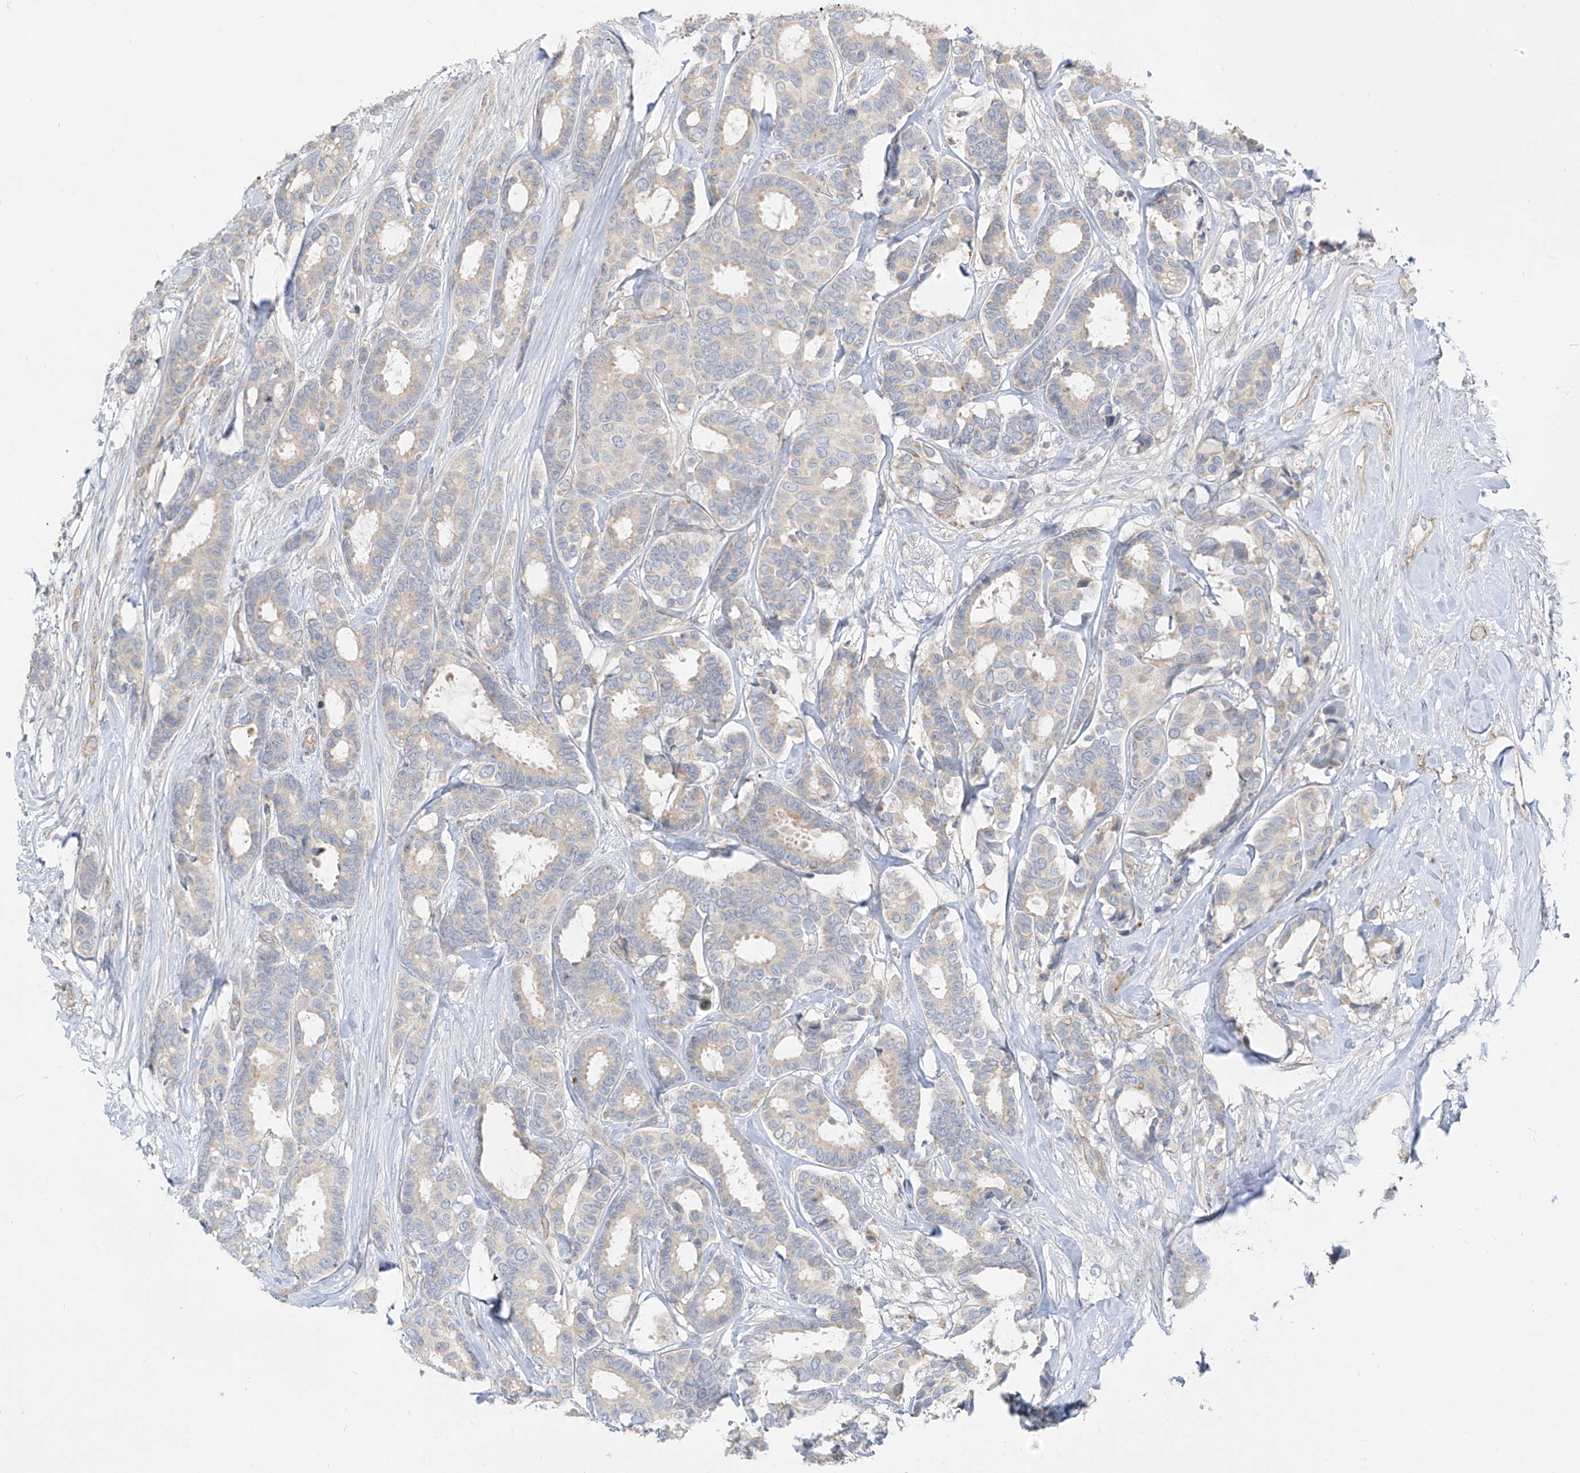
{"staining": {"intensity": "negative", "quantity": "none", "location": "none"}, "tissue": "breast cancer", "cell_type": "Tumor cells", "image_type": "cancer", "snomed": [{"axis": "morphology", "description": "Duct carcinoma"}, {"axis": "topography", "description": "Breast"}], "caption": "Human breast cancer (intraductal carcinoma) stained for a protein using IHC exhibits no expression in tumor cells.", "gene": "C2orf42", "patient": {"sex": "female", "age": 87}}